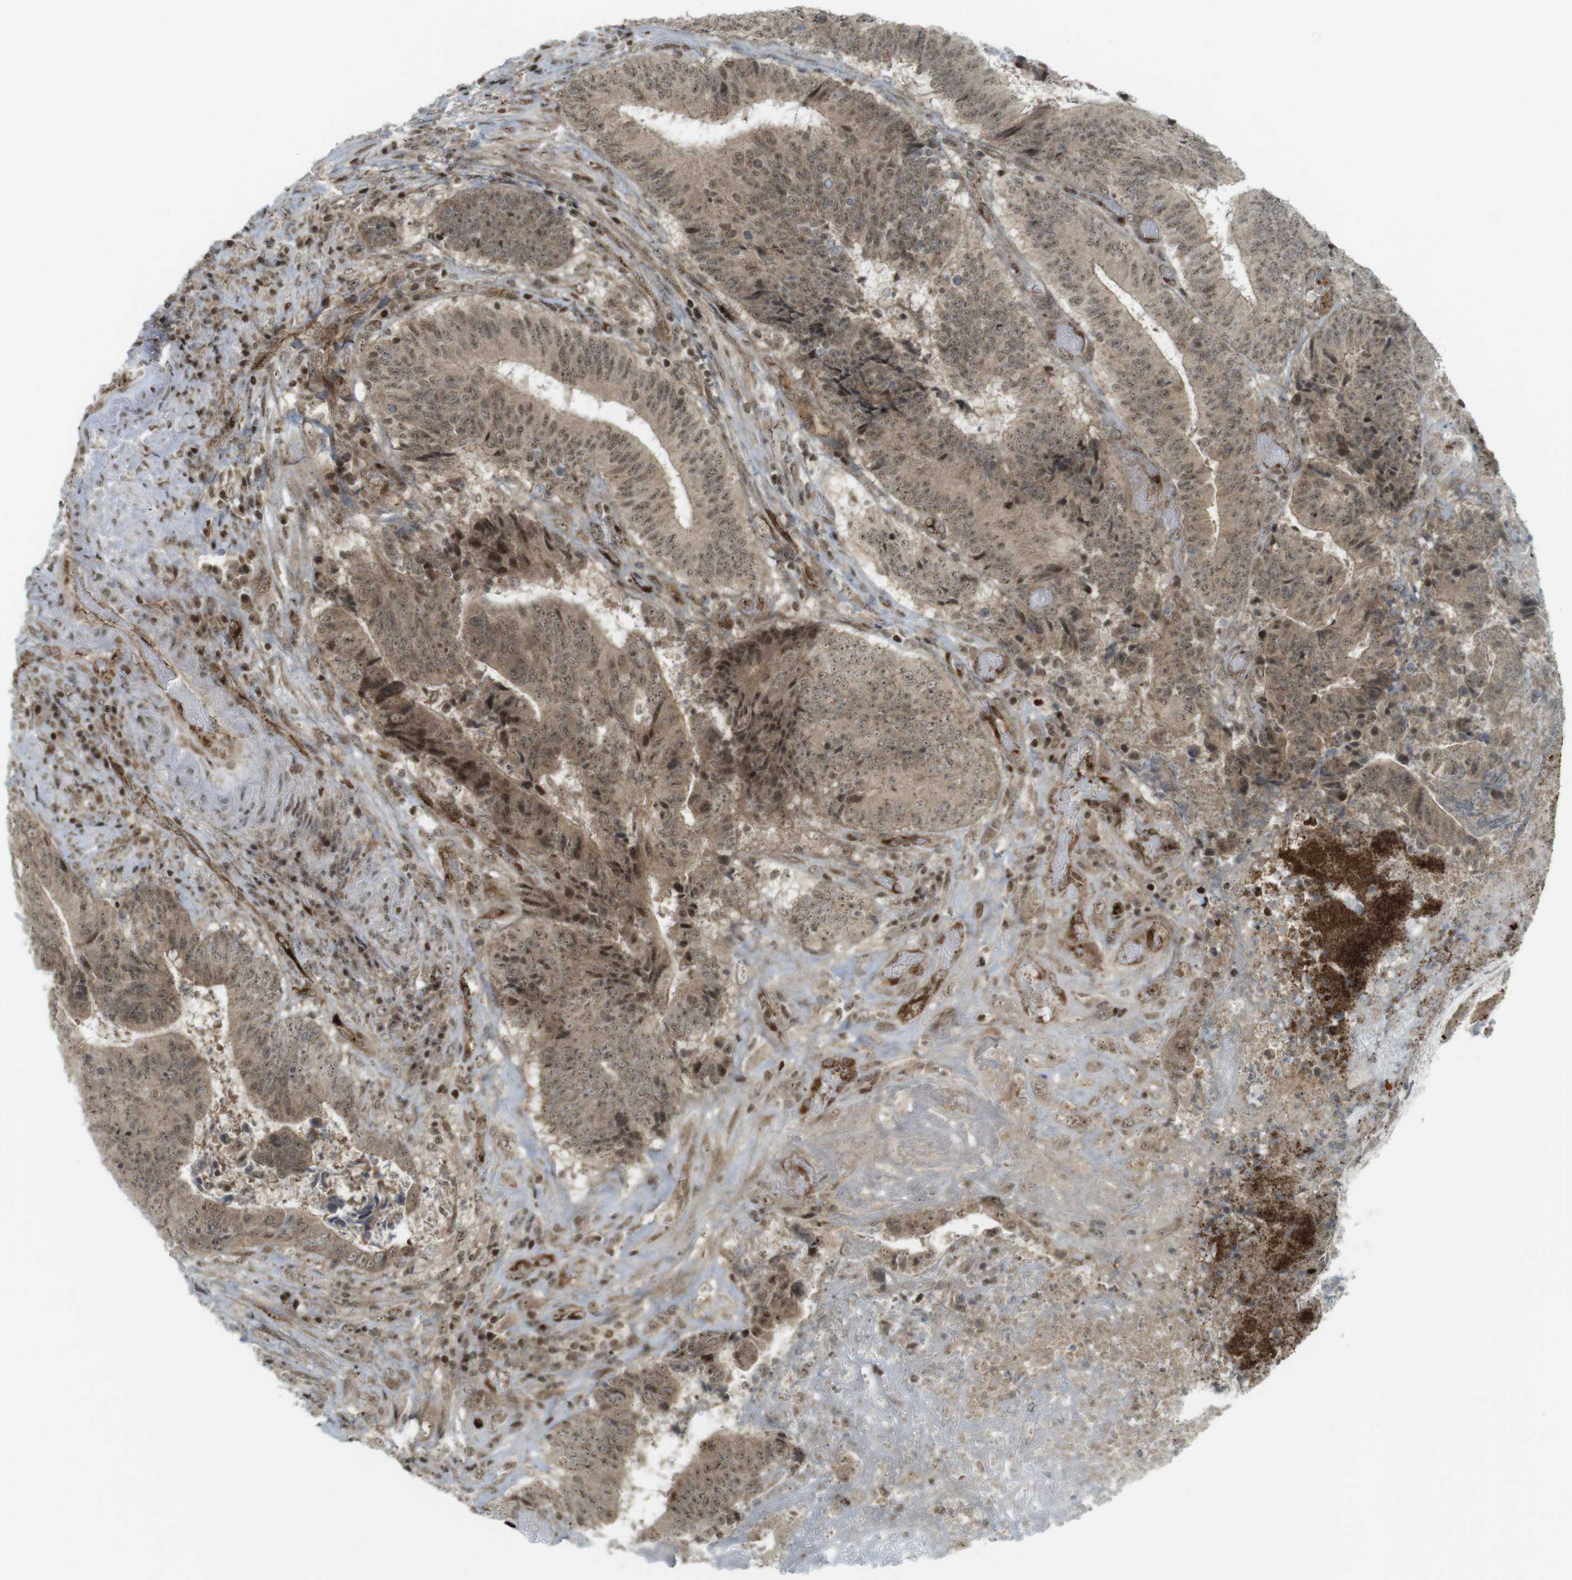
{"staining": {"intensity": "moderate", "quantity": ">75%", "location": "cytoplasmic/membranous,nuclear"}, "tissue": "colorectal cancer", "cell_type": "Tumor cells", "image_type": "cancer", "snomed": [{"axis": "morphology", "description": "Adenocarcinoma, NOS"}, {"axis": "topography", "description": "Rectum"}], "caption": "Human colorectal cancer stained with a brown dye displays moderate cytoplasmic/membranous and nuclear positive positivity in approximately >75% of tumor cells.", "gene": "PPP1R13B", "patient": {"sex": "male", "age": 72}}